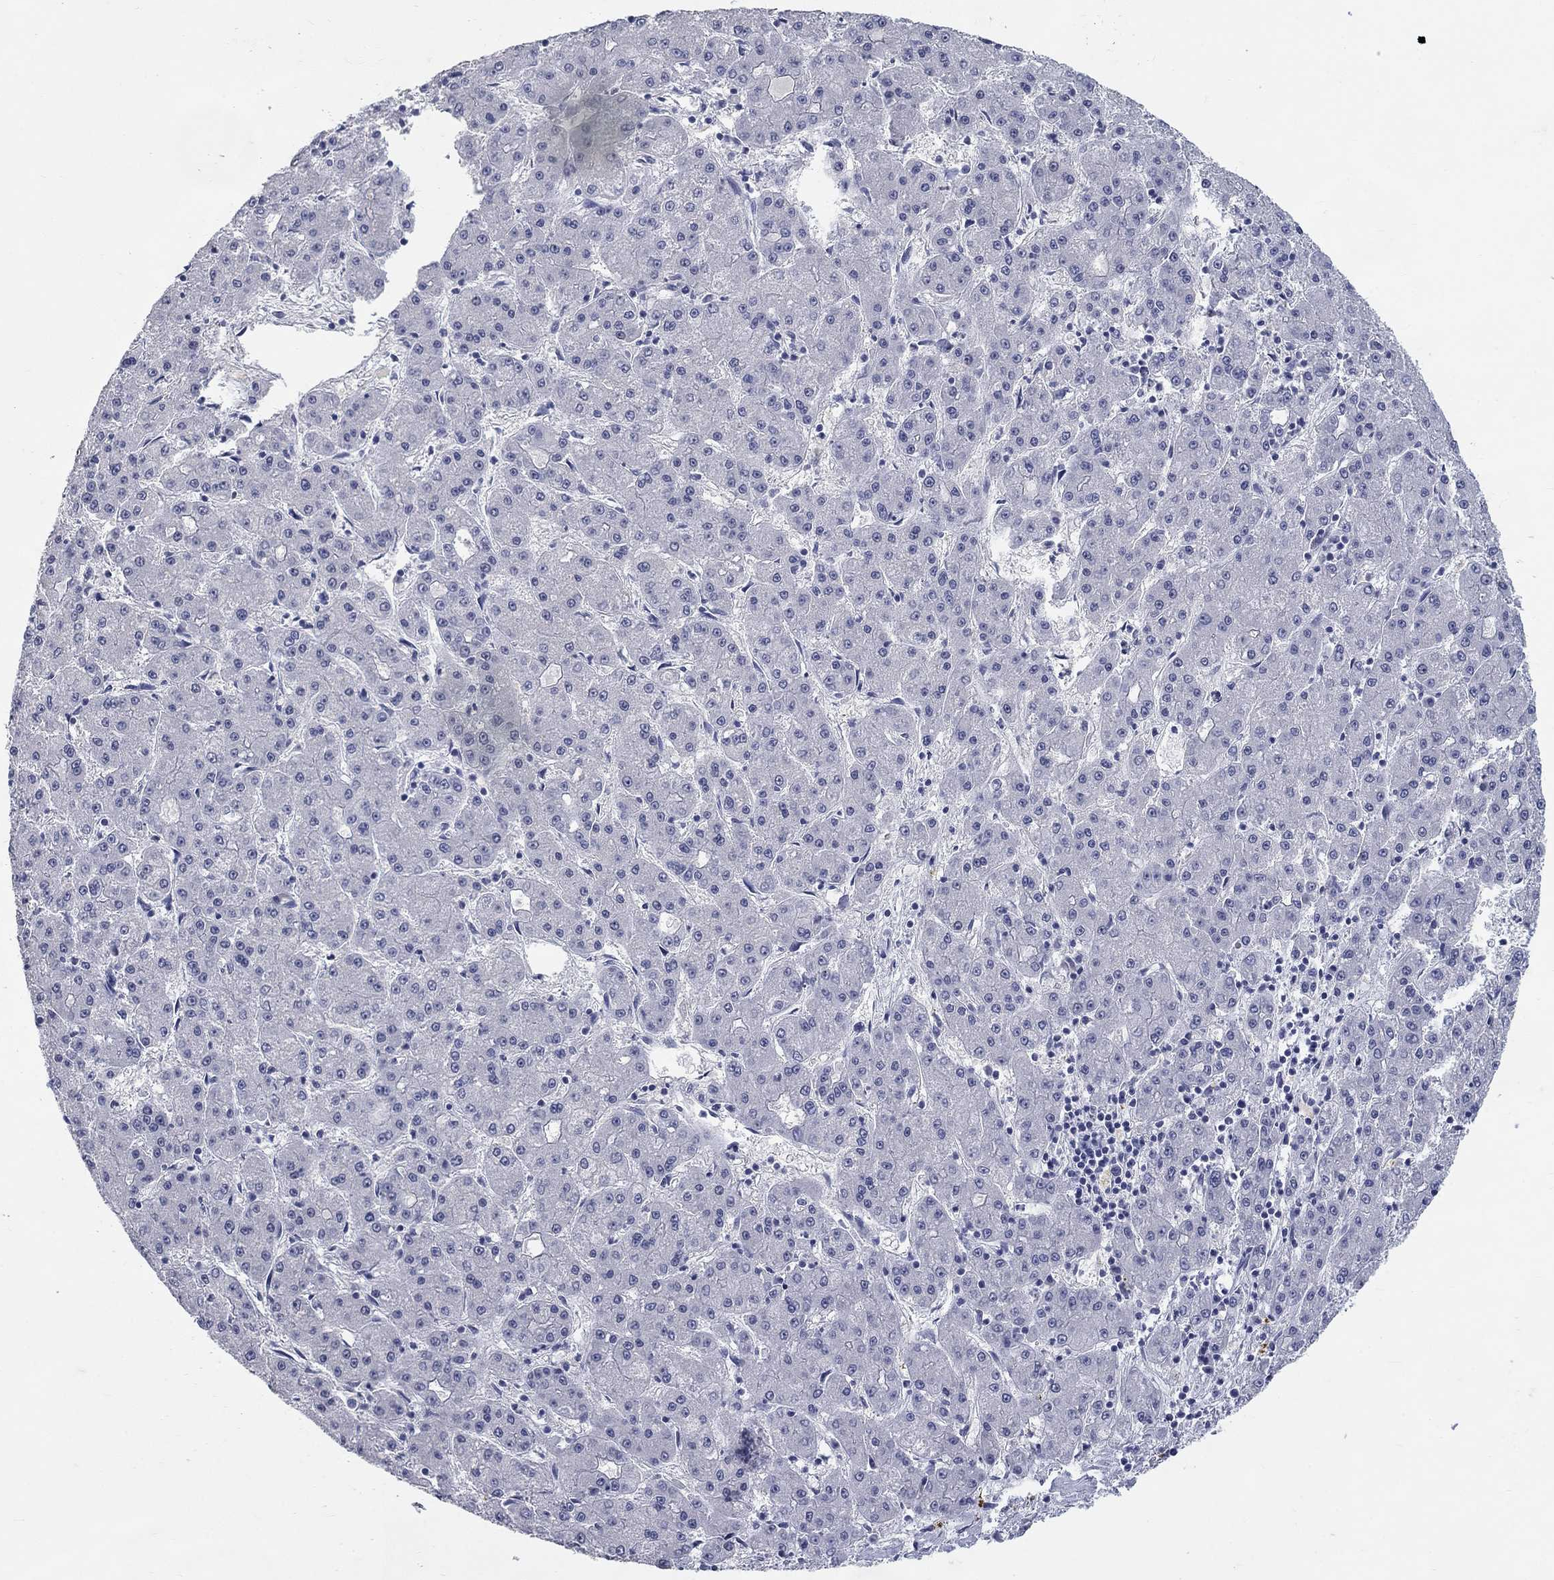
{"staining": {"intensity": "negative", "quantity": "none", "location": "none"}, "tissue": "liver cancer", "cell_type": "Tumor cells", "image_type": "cancer", "snomed": [{"axis": "morphology", "description": "Carcinoma, Hepatocellular, NOS"}, {"axis": "topography", "description": "Liver"}], "caption": "This is an immunohistochemistry (IHC) image of human liver cancer (hepatocellular carcinoma). There is no positivity in tumor cells.", "gene": "ELAVL4", "patient": {"sex": "male", "age": 73}}